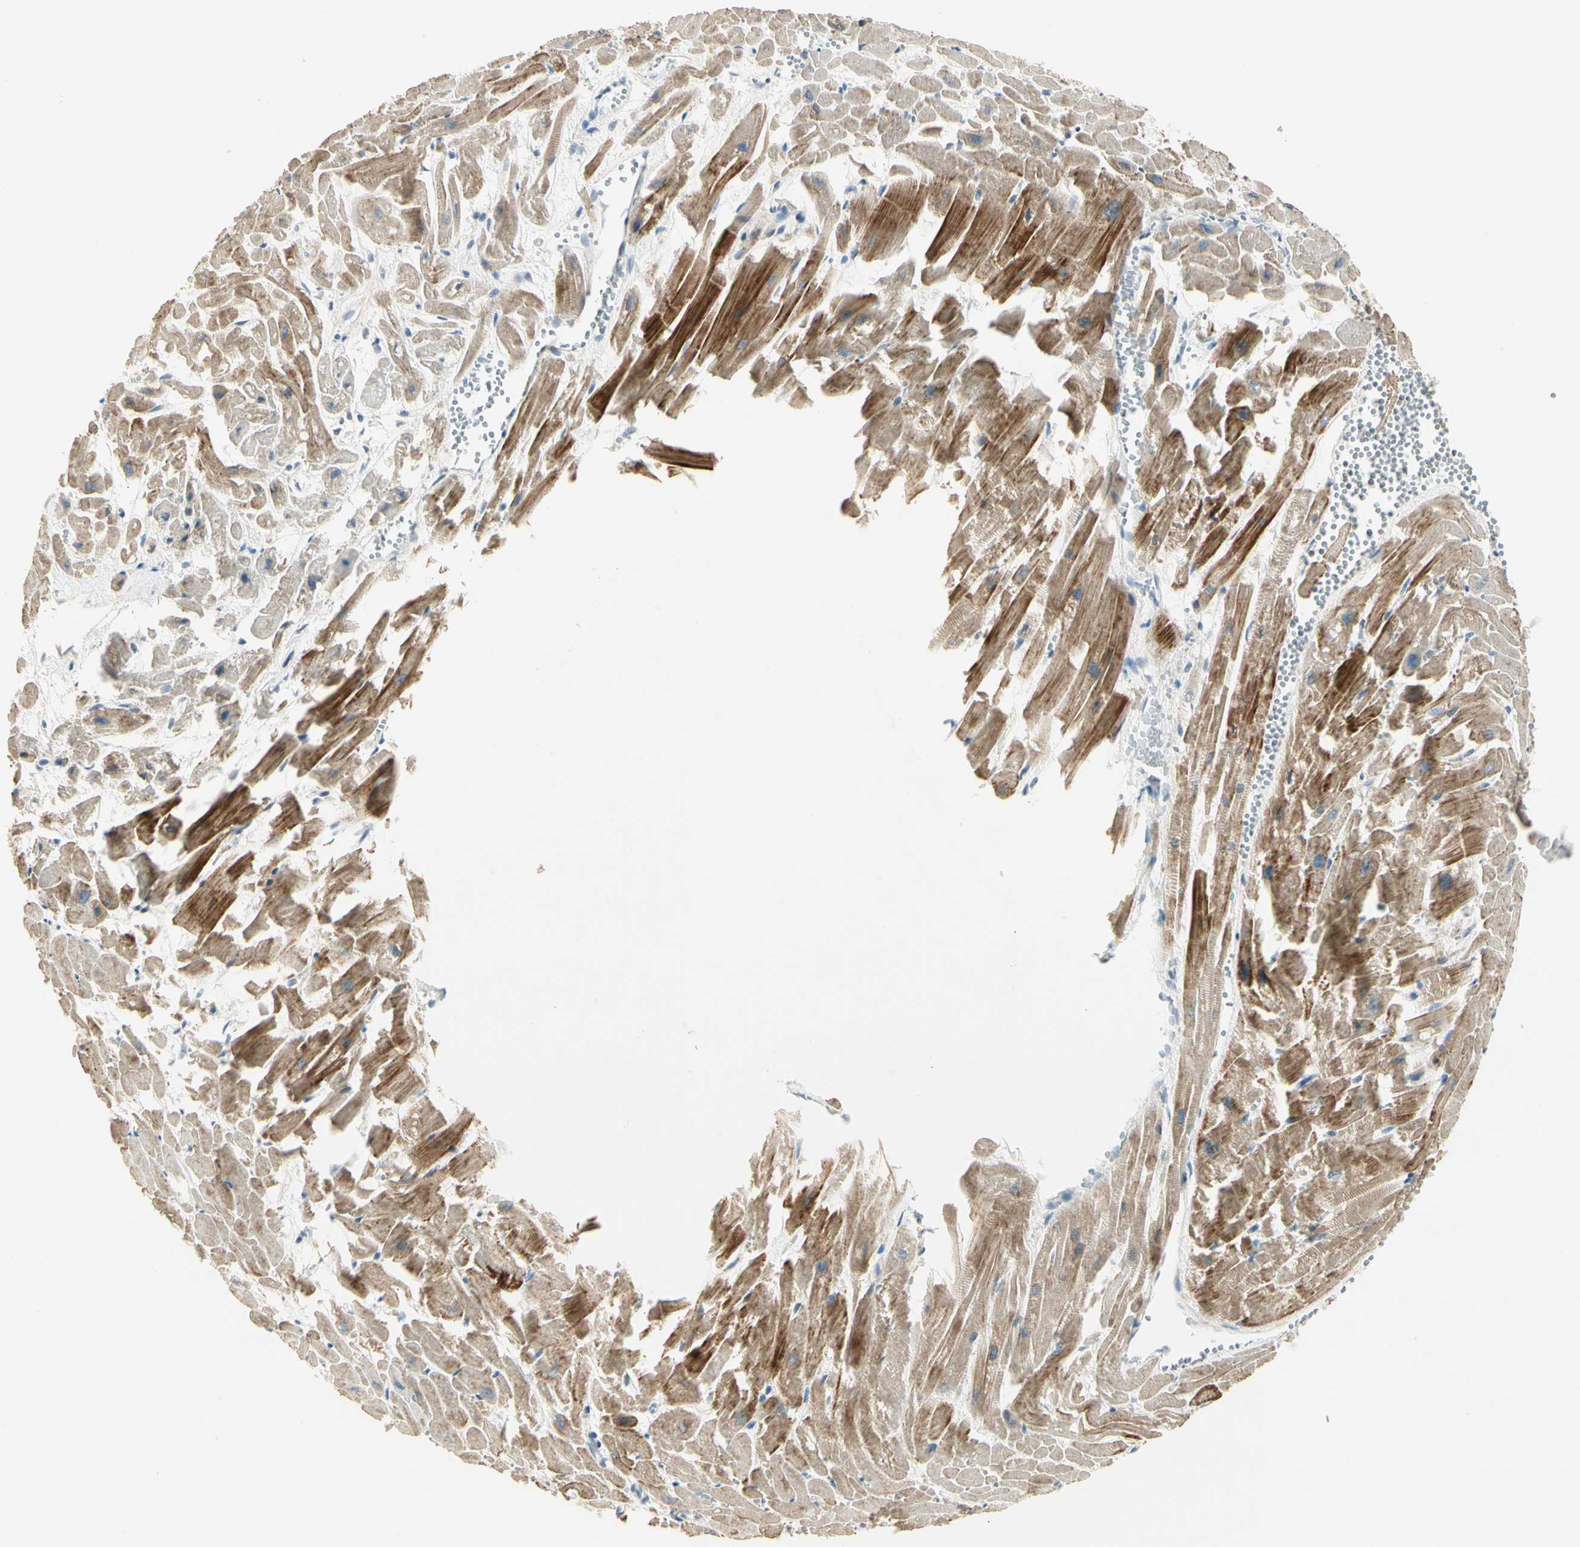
{"staining": {"intensity": "moderate", "quantity": ">75%", "location": "cytoplasmic/membranous"}, "tissue": "heart muscle", "cell_type": "Cardiomyocytes", "image_type": "normal", "snomed": [{"axis": "morphology", "description": "Normal tissue, NOS"}, {"axis": "topography", "description": "Heart"}], "caption": "Protein staining exhibits moderate cytoplasmic/membranous expression in about >75% of cardiomyocytes in unremarkable heart muscle. Using DAB (3,3'-diaminobenzidine) (brown) and hematoxylin (blue) stains, captured at high magnification using brightfield microscopy.", "gene": "ADGRA3", "patient": {"sex": "female", "age": 19}}